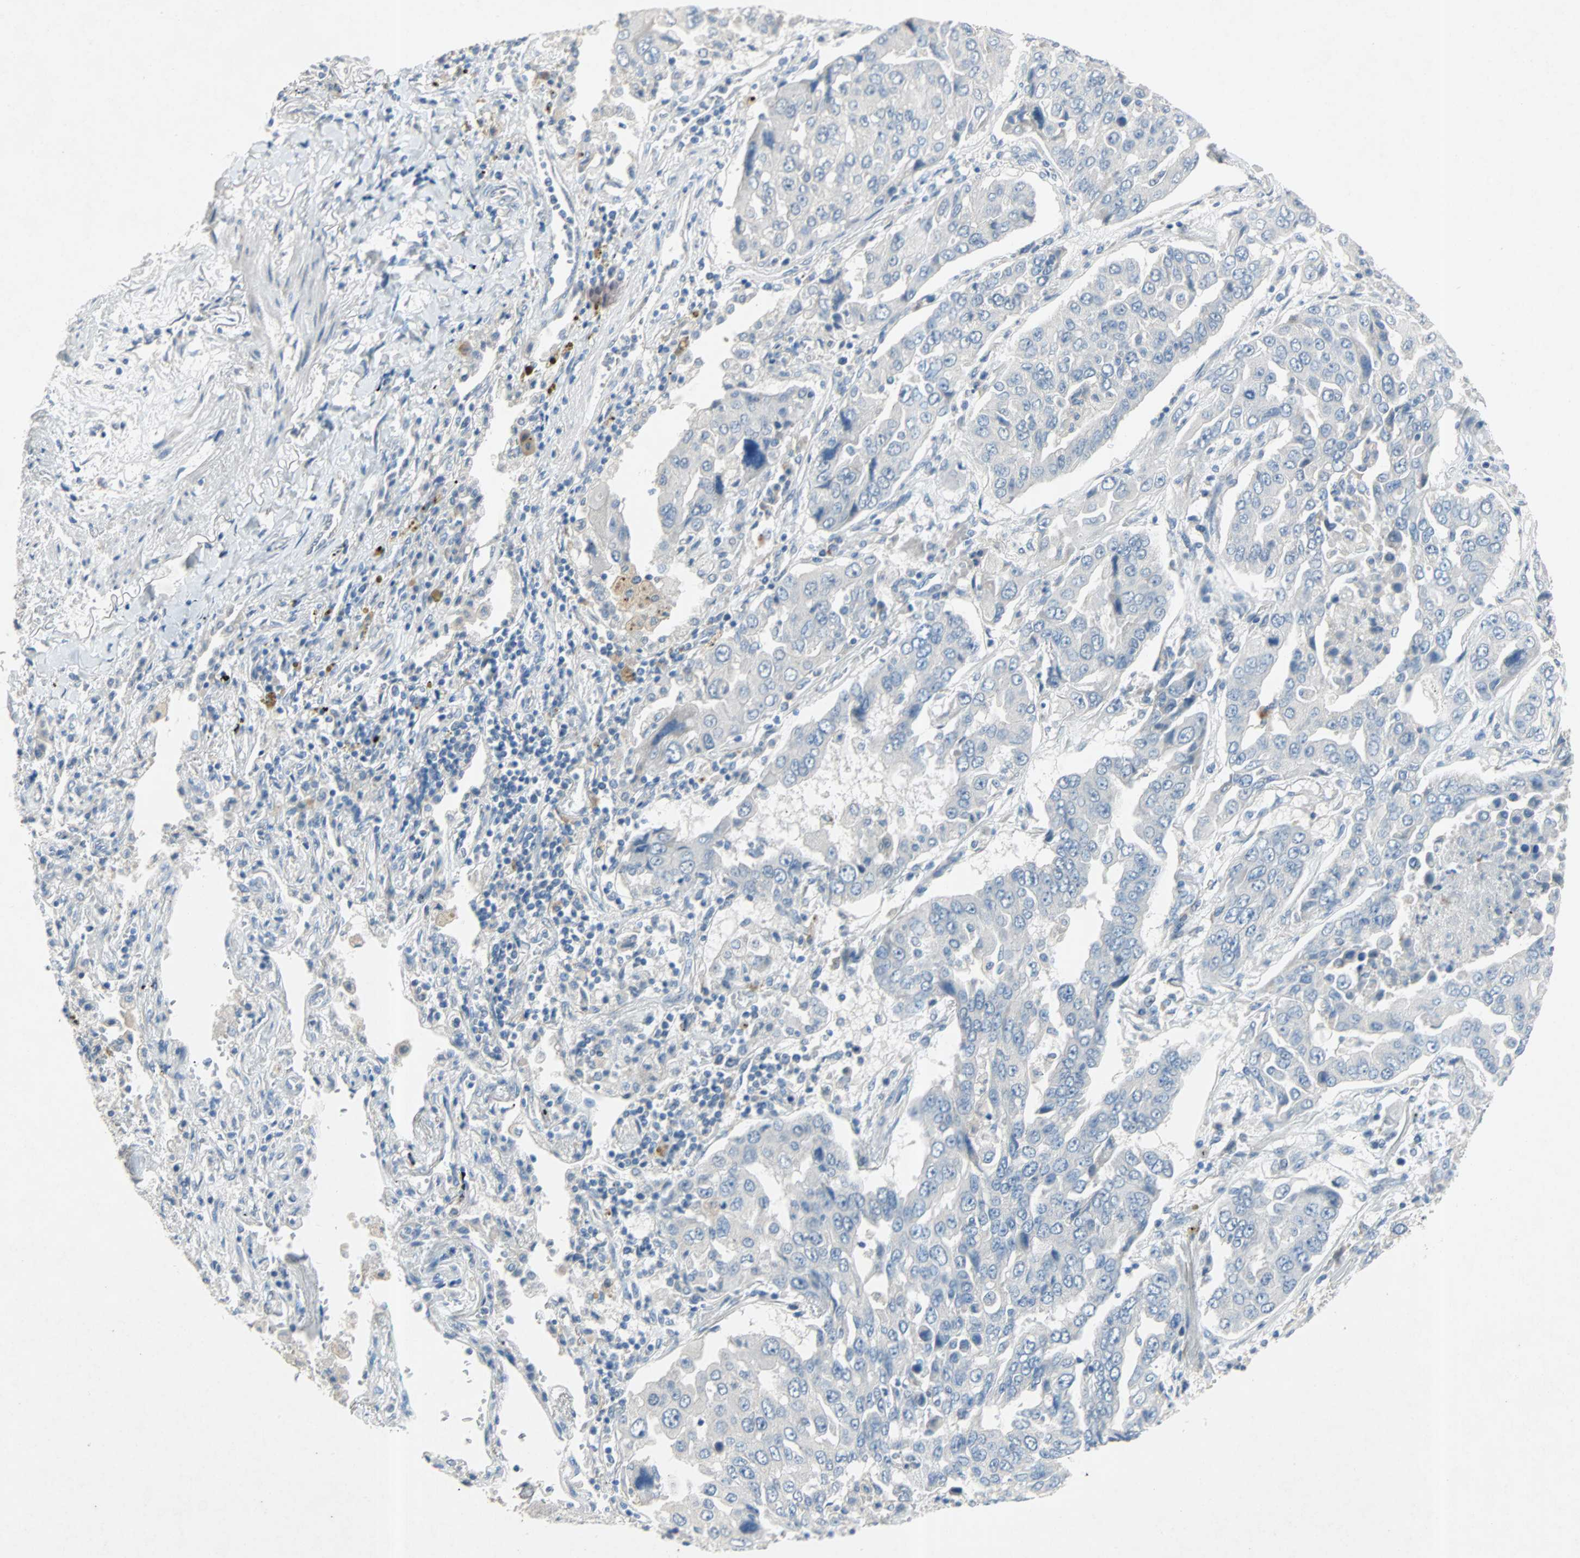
{"staining": {"intensity": "negative", "quantity": "none", "location": "none"}, "tissue": "lung cancer", "cell_type": "Tumor cells", "image_type": "cancer", "snomed": [{"axis": "morphology", "description": "Adenocarcinoma, NOS"}, {"axis": "topography", "description": "Lung"}], "caption": "There is no significant staining in tumor cells of lung cancer (adenocarcinoma).", "gene": "PCDHB2", "patient": {"sex": "female", "age": 65}}